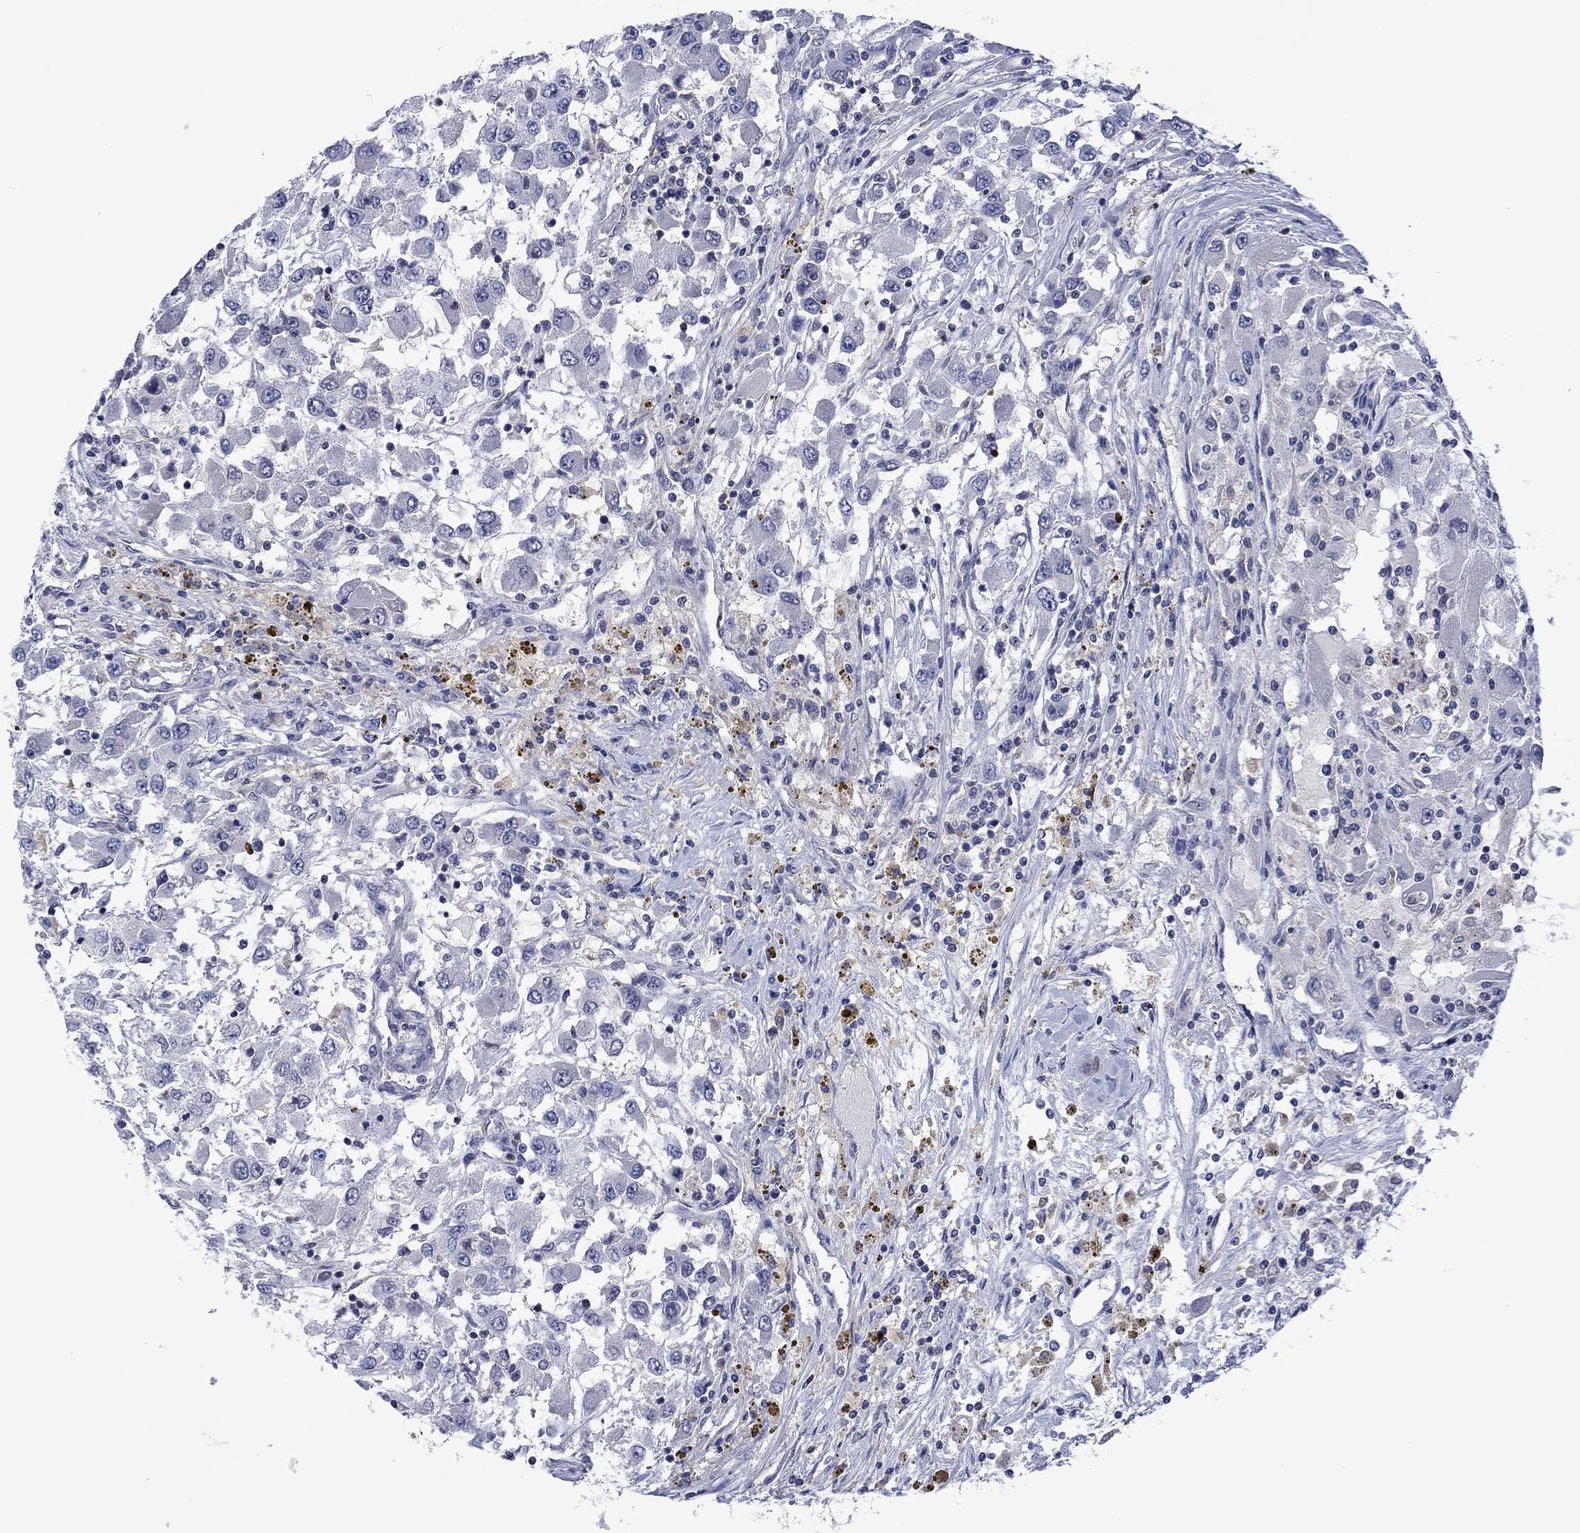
{"staining": {"intensity": "negative", "quantity": "none", "location": "none"}, "tissue": "renal cancer", "cell_type": "Tumor cells", "image_type": "cancer", "snomed": [{"axis": "morphology", "description": "Adenocarcinoma, NOS"}, {"axis": "topography", "description": "Kidney"}], "caption": "Immunohistochemical staining of renal adenocarcinoma reveals no significant positivity in tumor cells.", "gene": "AGL", "patient": {"sex": "female", "age": 67}}